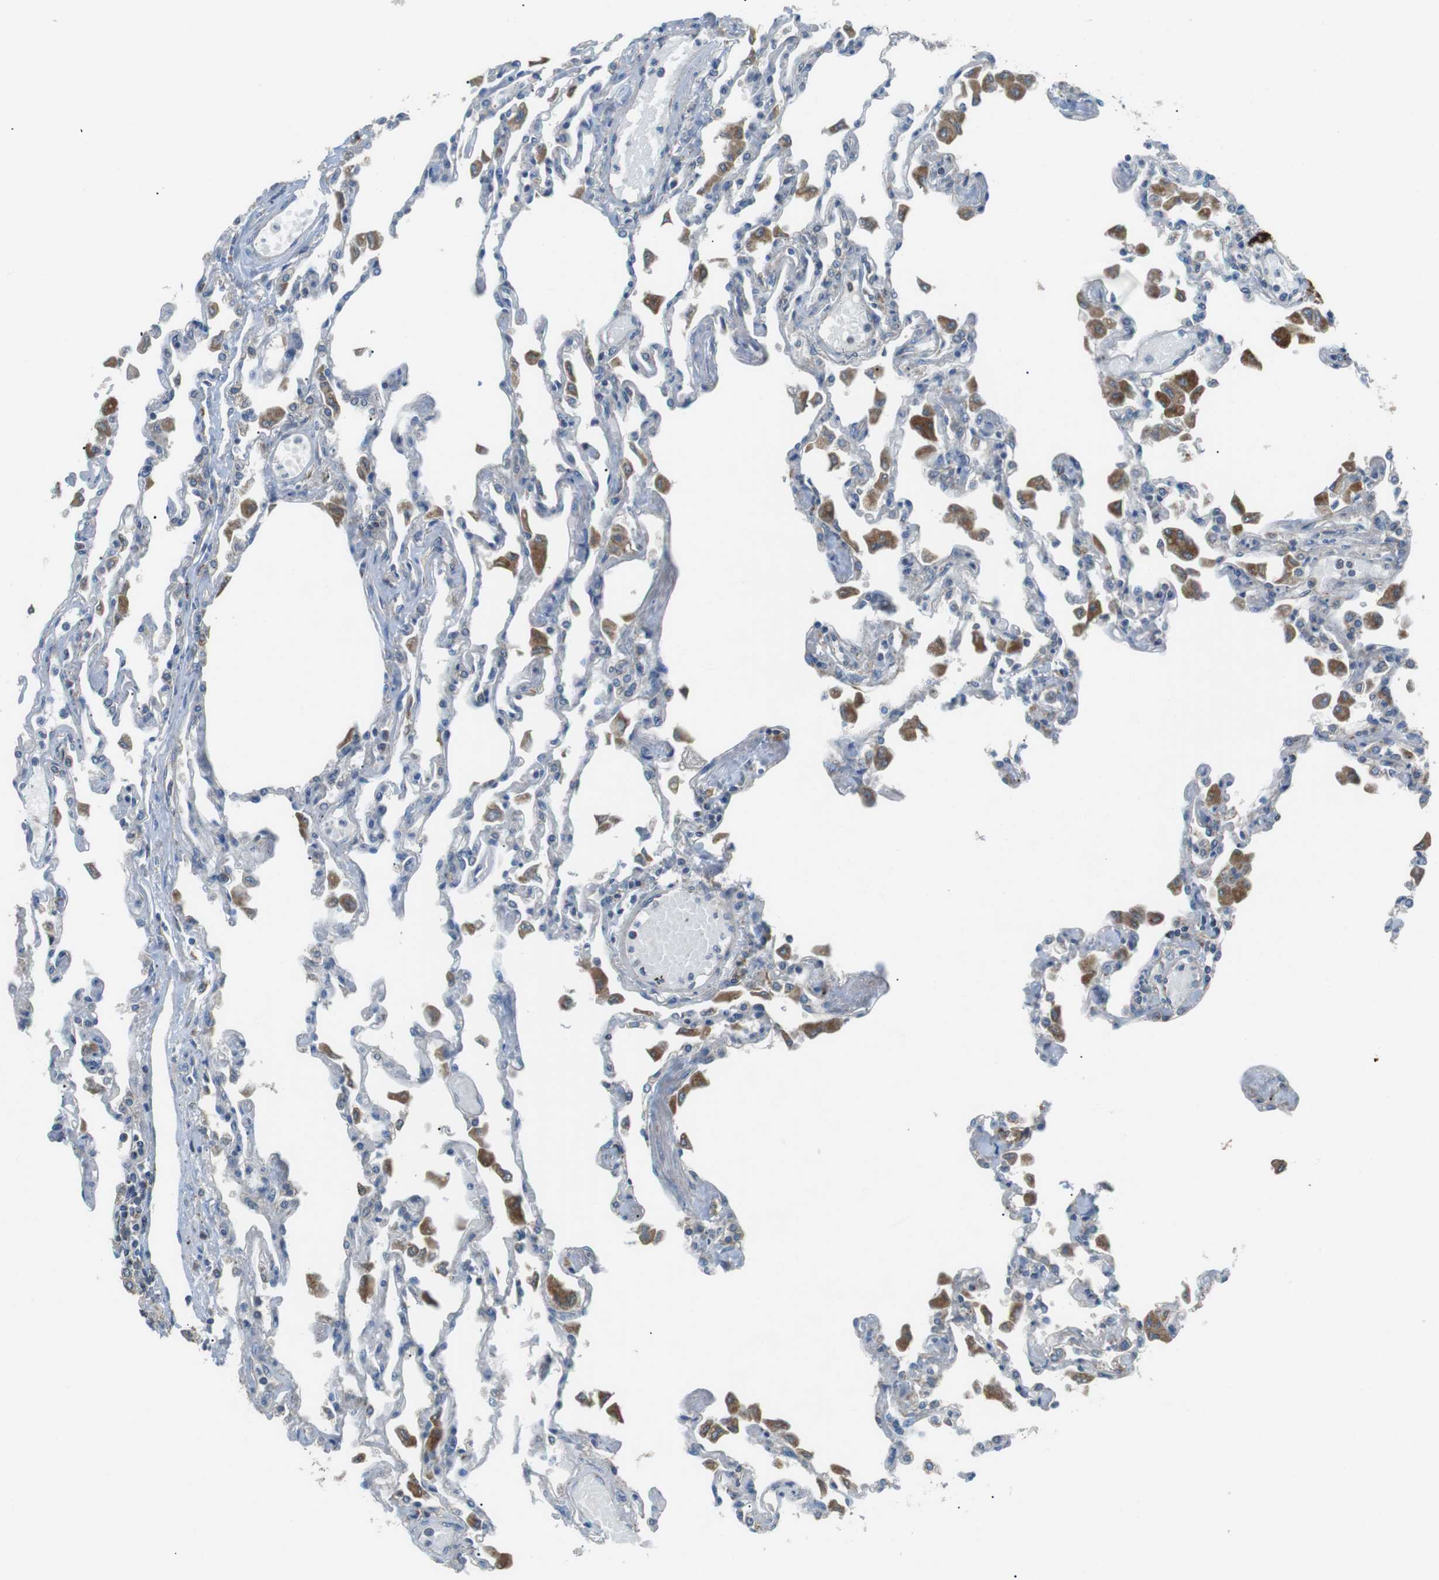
{"staining": {"intensity": "weak", "quantity": "<25%", "location": "cytoplasmic/membranous"}, "tissue": "lung", "cell_type": "Alveolar cells", "image_type": "normal", "snomed": [{"axis": "morphology", "description": "Normal tissue, NOS"}, {"axis": "topography", "description": "Bronchus"}, {"axis": "topography", "description": "Lung"}], "caption": "Image shows no significant protein staining in alveolar cells of benign lung.", "gene": "BACE1", "patient": {"sex": "female", "age": 49}}